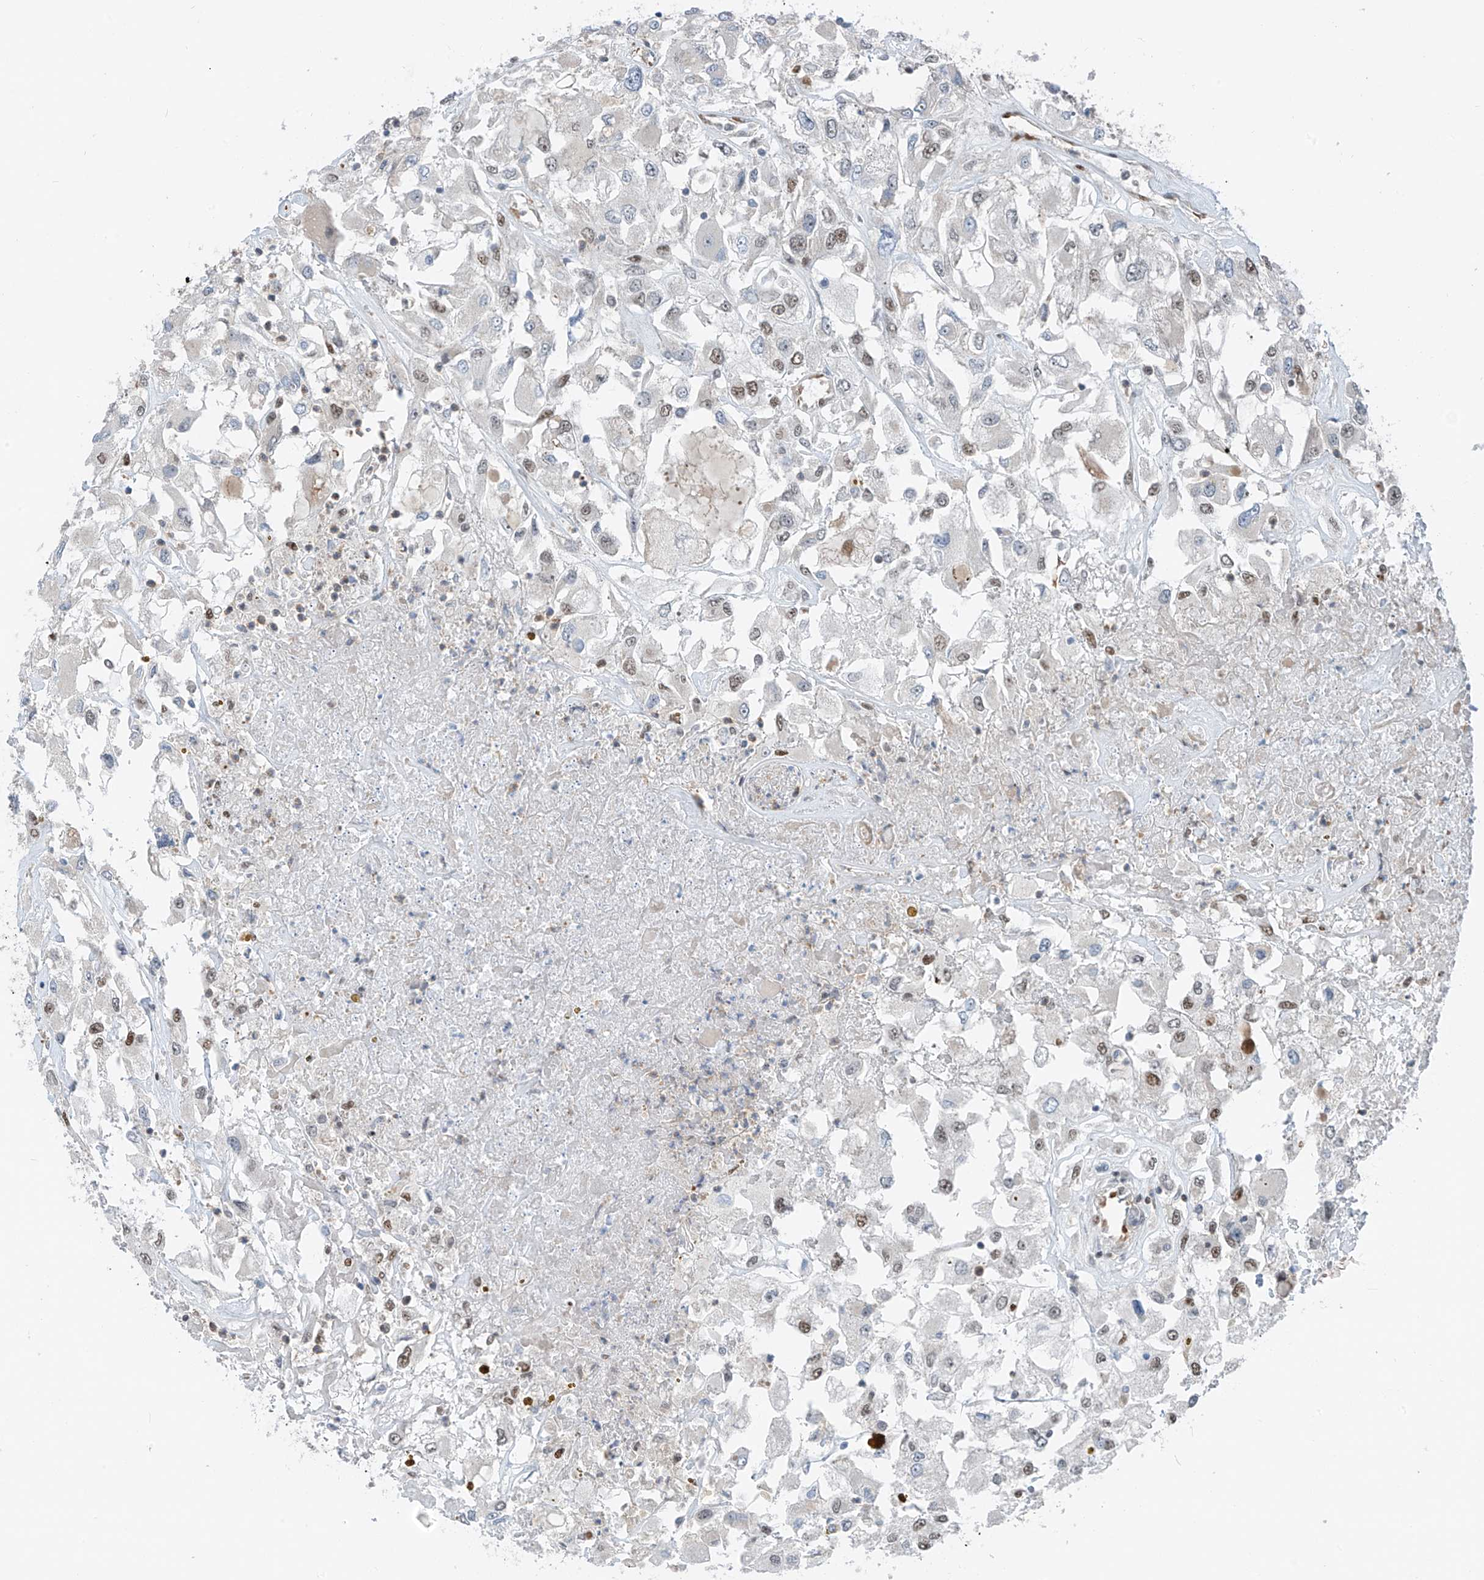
{"staining": {"intensity": "weak", "quantity": "25%-75%", "location": "nuclear"}, "tissue": "renal cancer", "cell_type": "Tumor cells", "image_type": "cancer", "snomed": [{"axis": "morphology", "description": "Adenocarcinoma, NOS"}, {"axis": "topography", "description": "Kidney"}], "caption": "Immunohistochemistry micrograph of neoplastic tissue: human renal cancer stained using IHC shows low levels of weak protein expression localized specifically in the nuclear of tumor cells, appearing as a nuclear brown color.", "gene": "RBP7", "patient": {"sex": "female", "age": 52}}